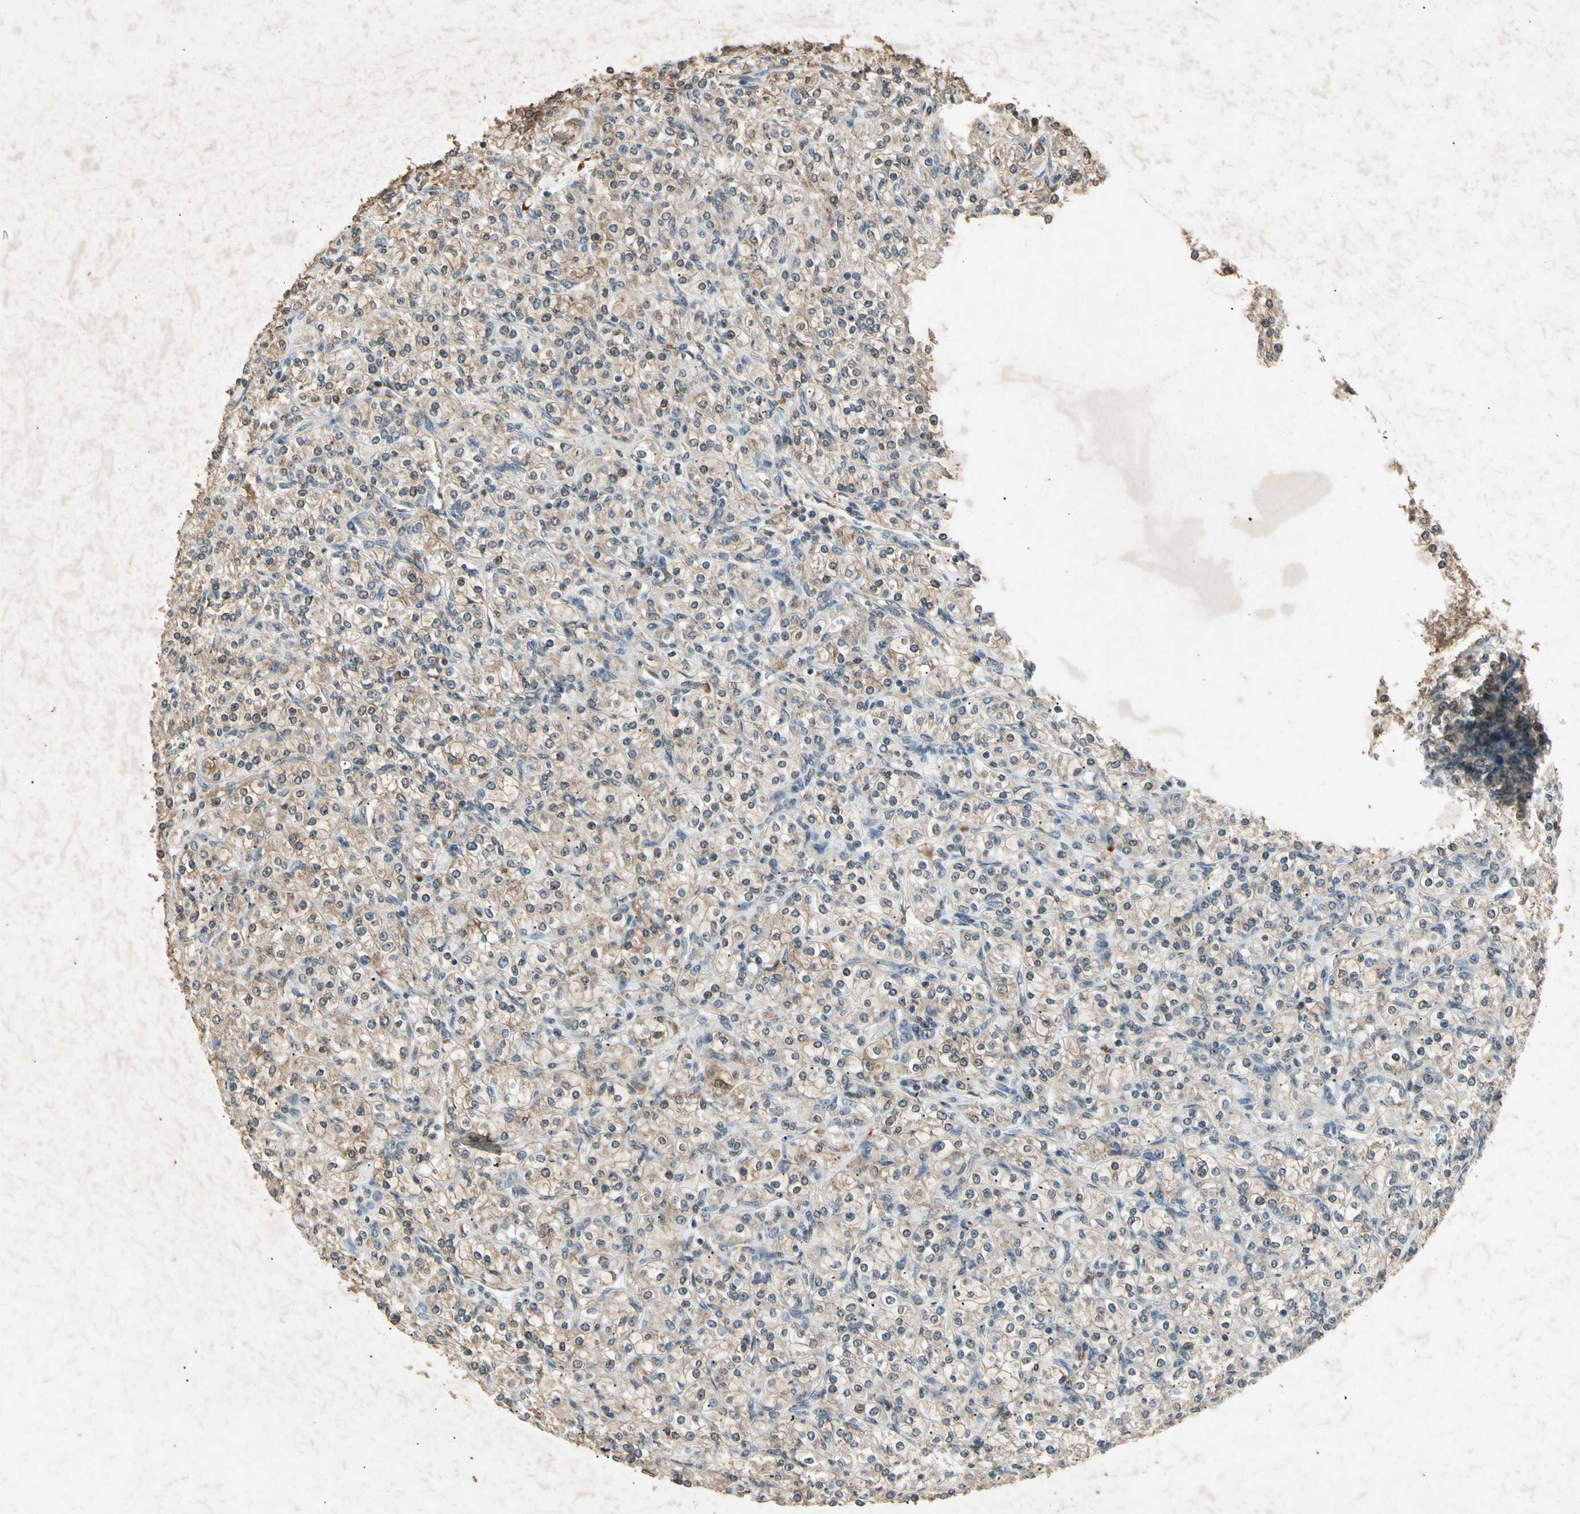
{"staining": {"intensity": "weak", "quantity": ">75%", "location": "cytoplasmic/membranous"}, "tissue": "renal cancer", "cell_type": "Tumor cells", "image_type": "cancer", "snomed": [{"axis": "morphology", "description": "Adenocarcinoma, NOS"}, {"axis": "topography", "description": "Kidney"}], "caption": "There is low levels of weak cytoplasmic/membranous expression in tumor cells of renal cancer, as demonstrated by immunohistochemical staining (brown color).", "gene": "CP", "patient": {"sex": "male", "age": 77}}